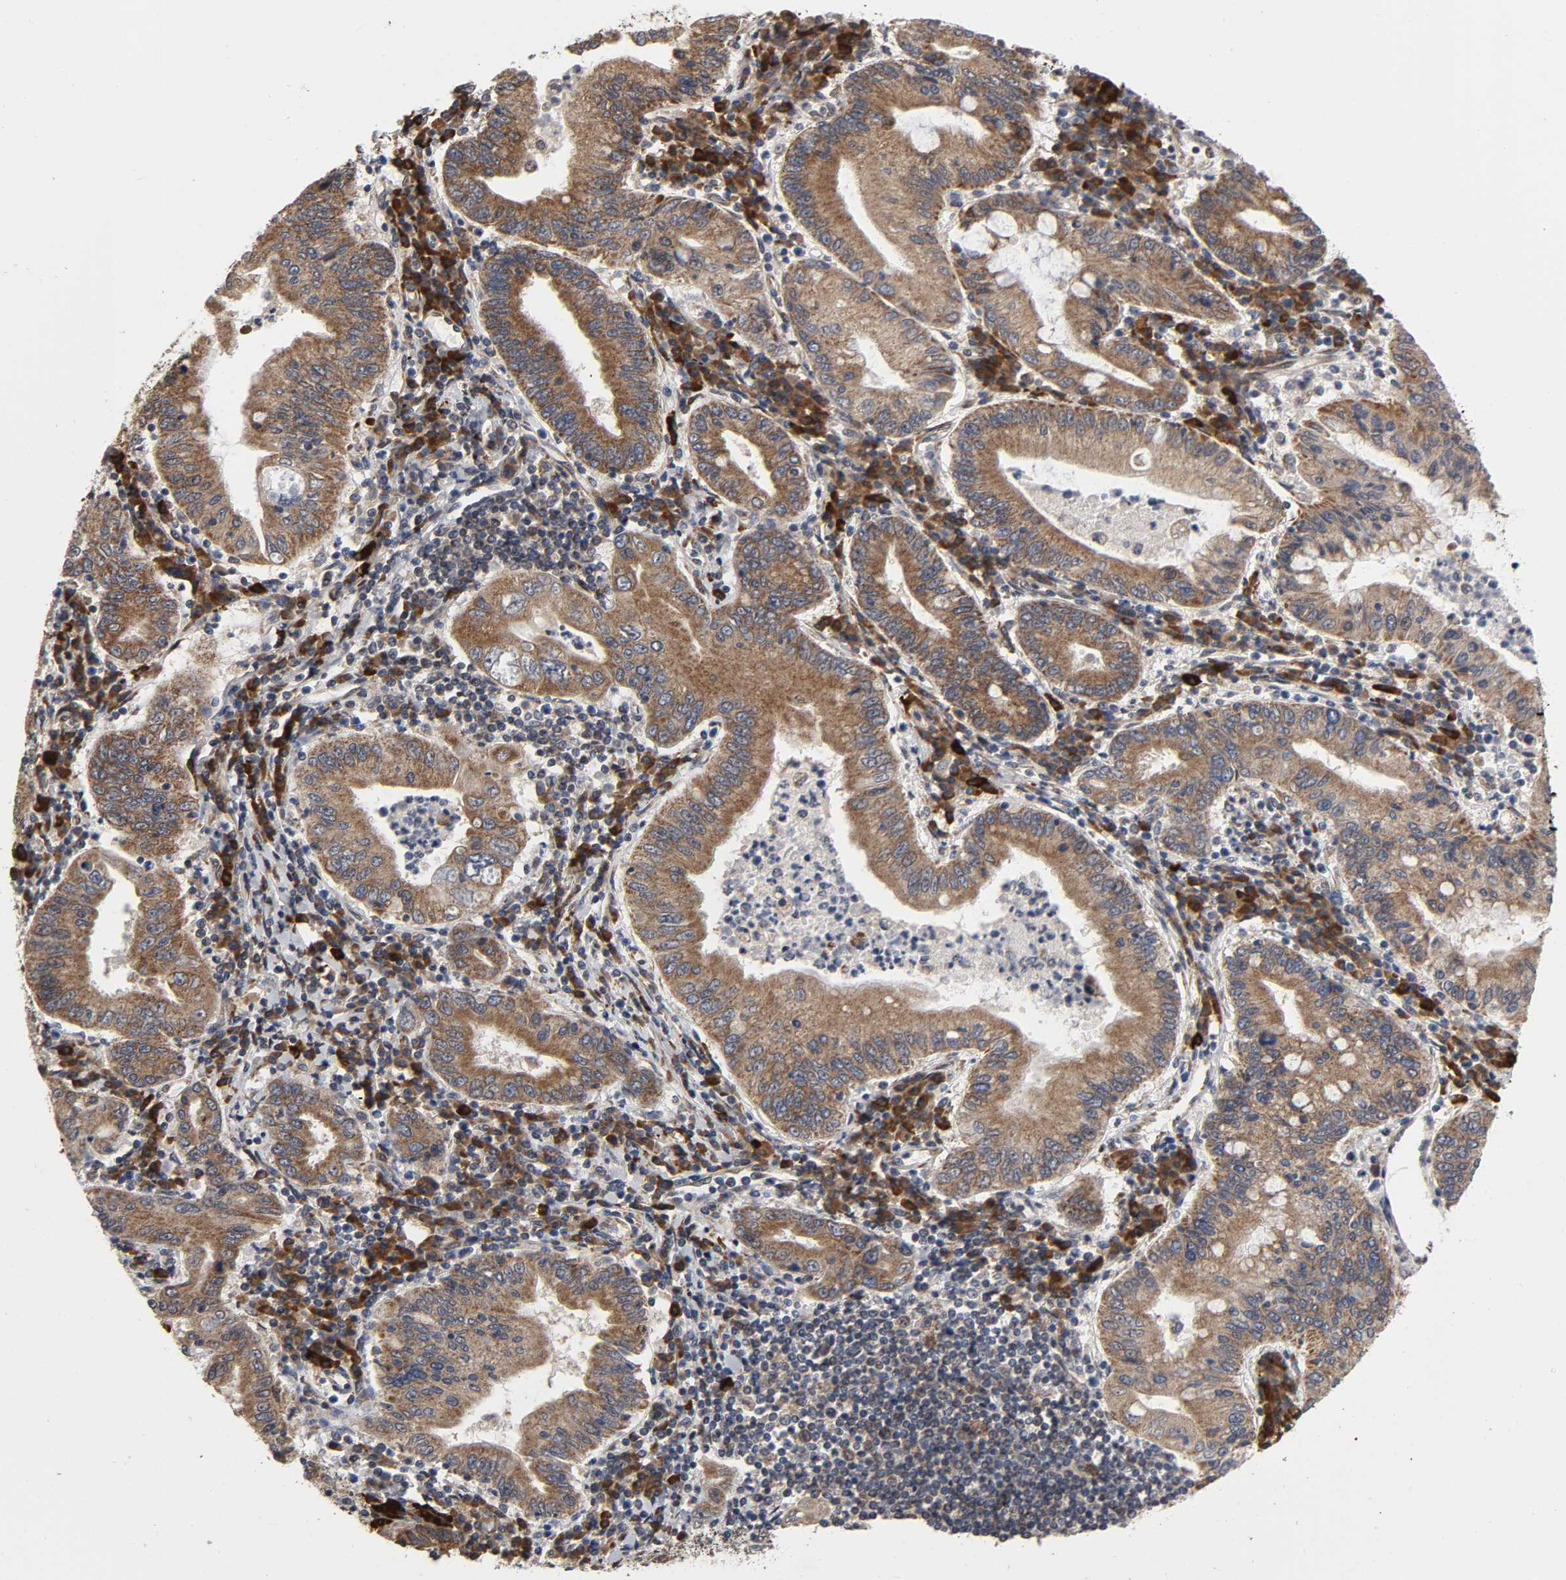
{"staining": {"intensity": "moderate", "quantity": ">75%", "location": "cytoplasmic/membranous"}, "tissue": "stomach cancer", "cell_type": "Tumor cells", "image_type": "cancer", "snomed": [{"axis": "morphology", "description": "Normal tissue, NOS"}, {"axis": "morphology", "description": "Adenocarcinoma, NOS"}, {"axis": "topography", "description": "Esophagus"}, {"axis": "topography", "description": "Stomach, upper"}, {"axis": "topography", "description": "Peripheral nerve tissue"}], "caption": "This image exhibits adenocarcinoma (stomach) stained with immunohistochemistry to label a protein in brown. The cytoplasmic/membranous of tumor cells show moderate positivity for the protein. Nuclei are counter-stained blue.", "gene": "SLC30A9", "patient": {"sex": "male", "age": 62}}